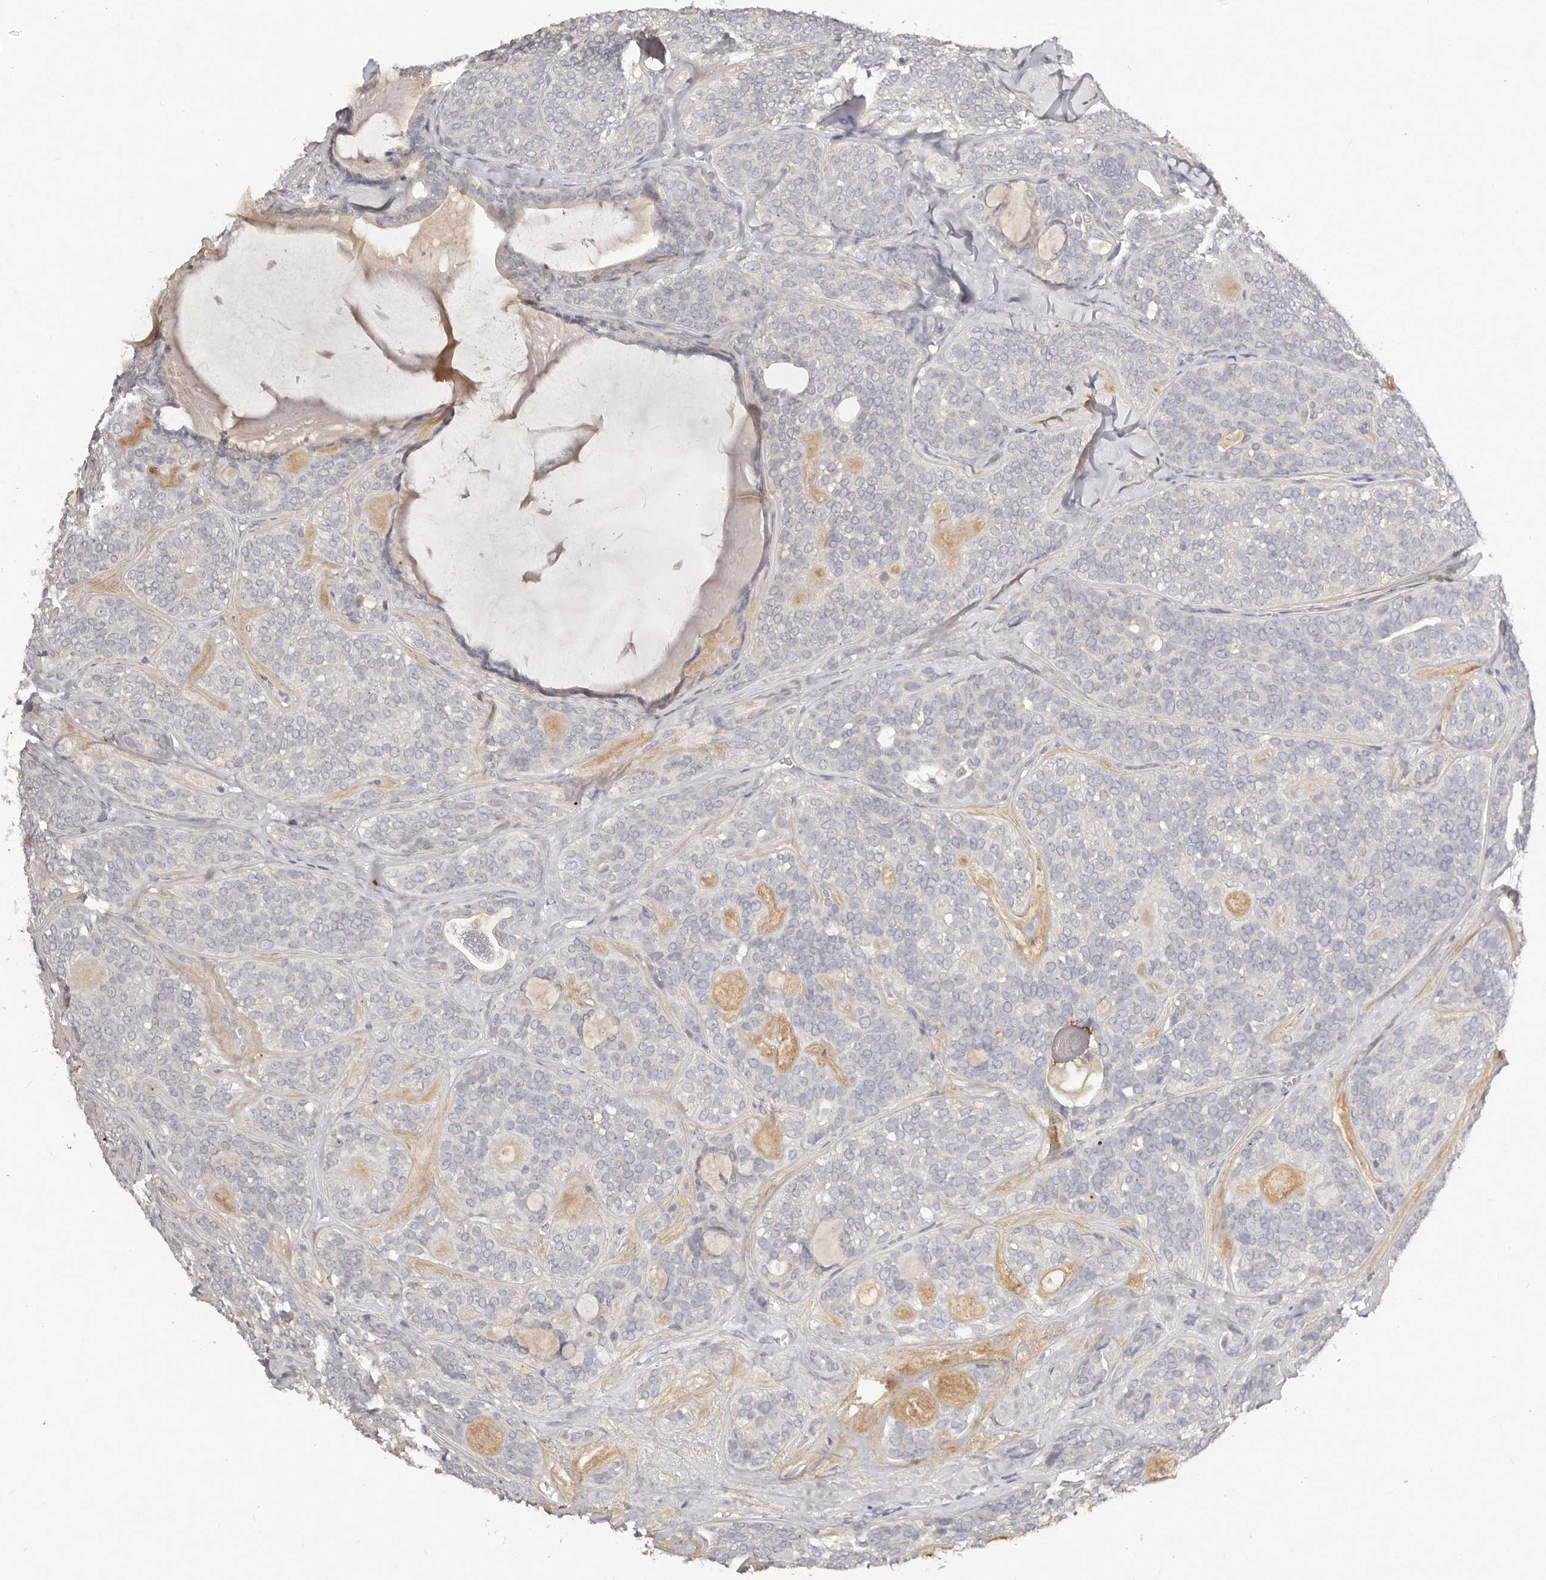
{"staining": {"intensity": "negative", "quantity": "none", "location": "none"}, "tissue": "head and neck cancer", "cell_type": "Tumor cells", "image_type": "cancer", "snomed": [{"axis": "morphology", "description": "Adenocarcinoma, NOS"}, {"axis": "topography", "description": "Head-Neck"}], "caption": "Human adenocarcinoma (head and neck) stained for a protein using immunohistochemistry demonstrates no staining in tumor cells.", "gene": "SCUBE2", "patient": {"sex": "male", "age": 66}}